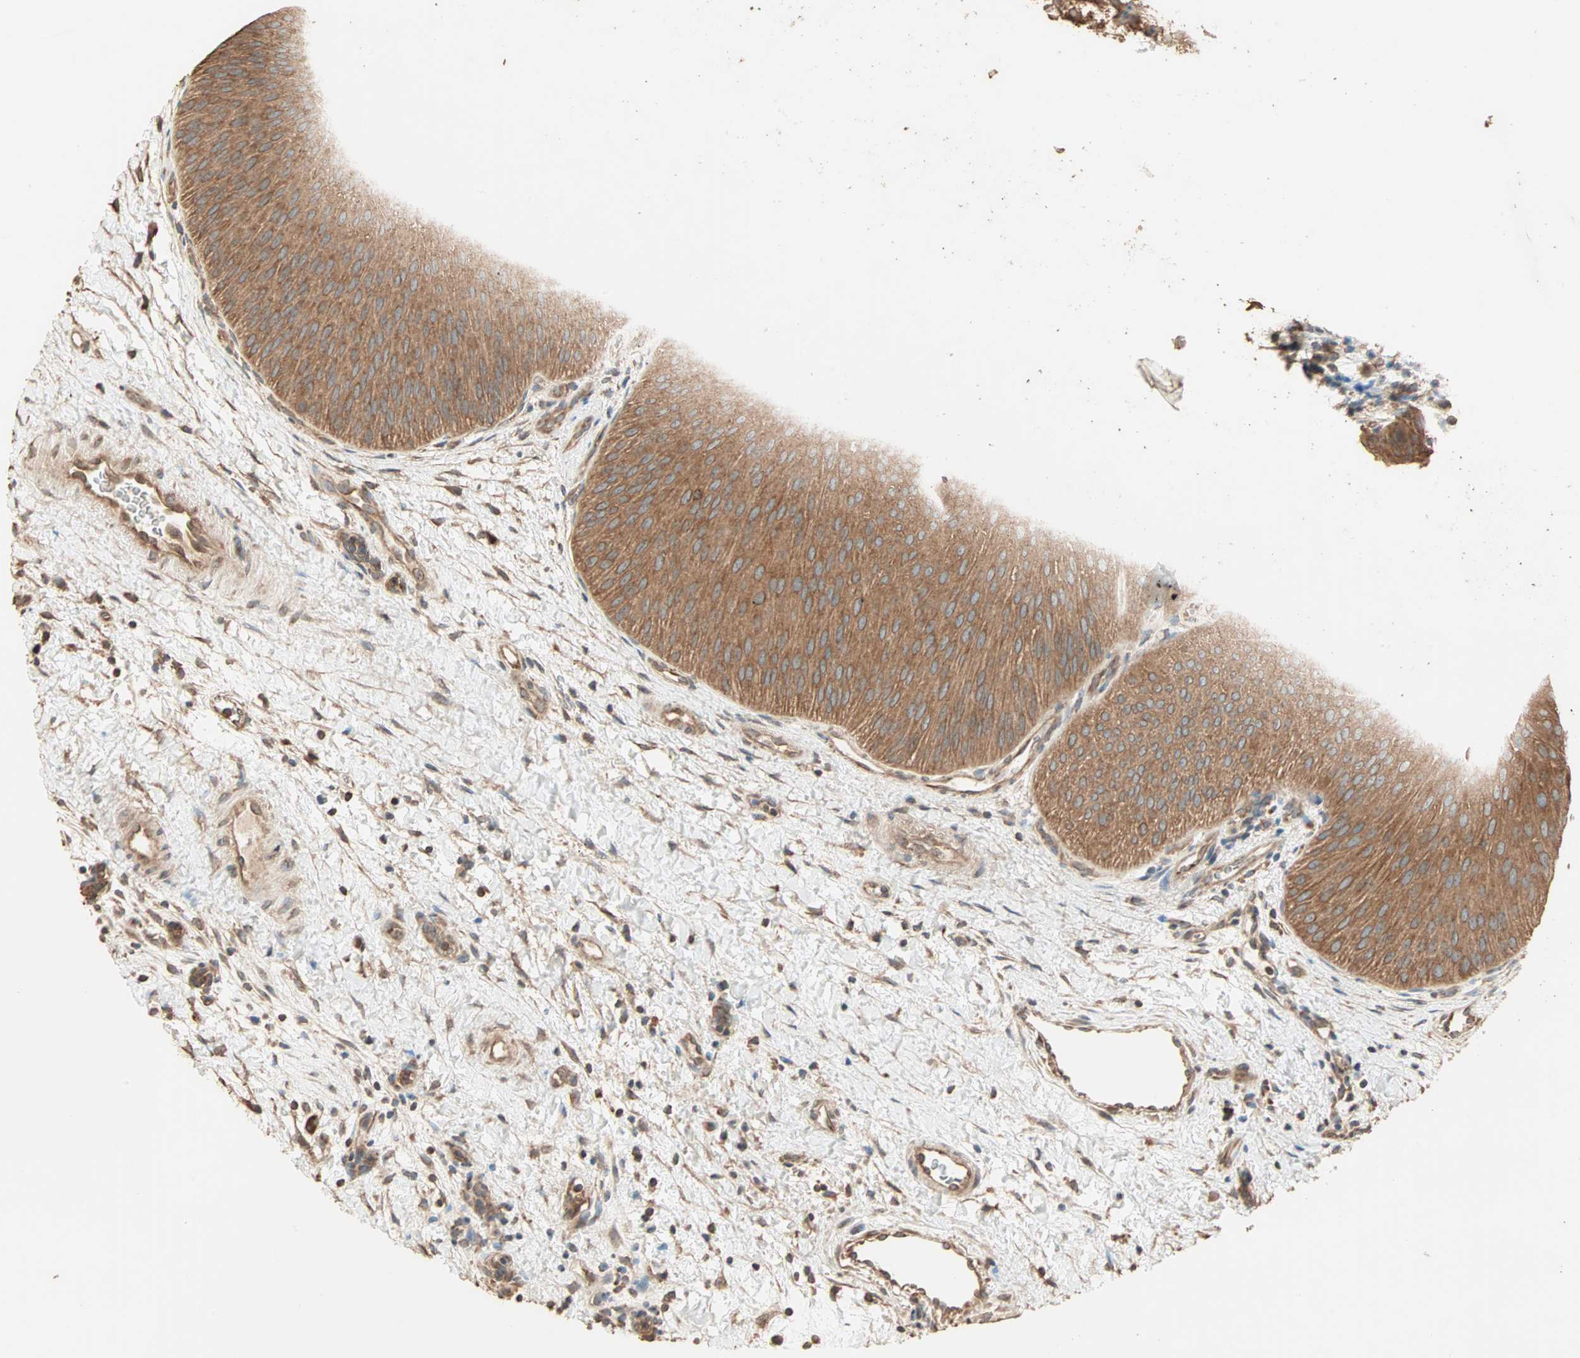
{"staining": {"intensity": "moderate", "quantity": ">75%", "location": "cytoplasmic/membranous"}, "tissue": "urothelial cancer", "cell_type": "Tumor cells", "image_type": "cancer", "snomed": [{"axis": "morphology", "description": "Urothelial carcinoma, Low grade"}, {"axis": "topography", "description": "Urinary bladder"}], "caption": "Tumor cells demonstrate moderate cytoplasmic/membranous positivity in about >75% of cells in urothelial cancer. (DAB (3,3'-diaminobenzidine) IHC, brown staining for protein, blue staining for nuclei).", "gene": "EIF4G2", "patient": {"sex": "female", "age": 60}}